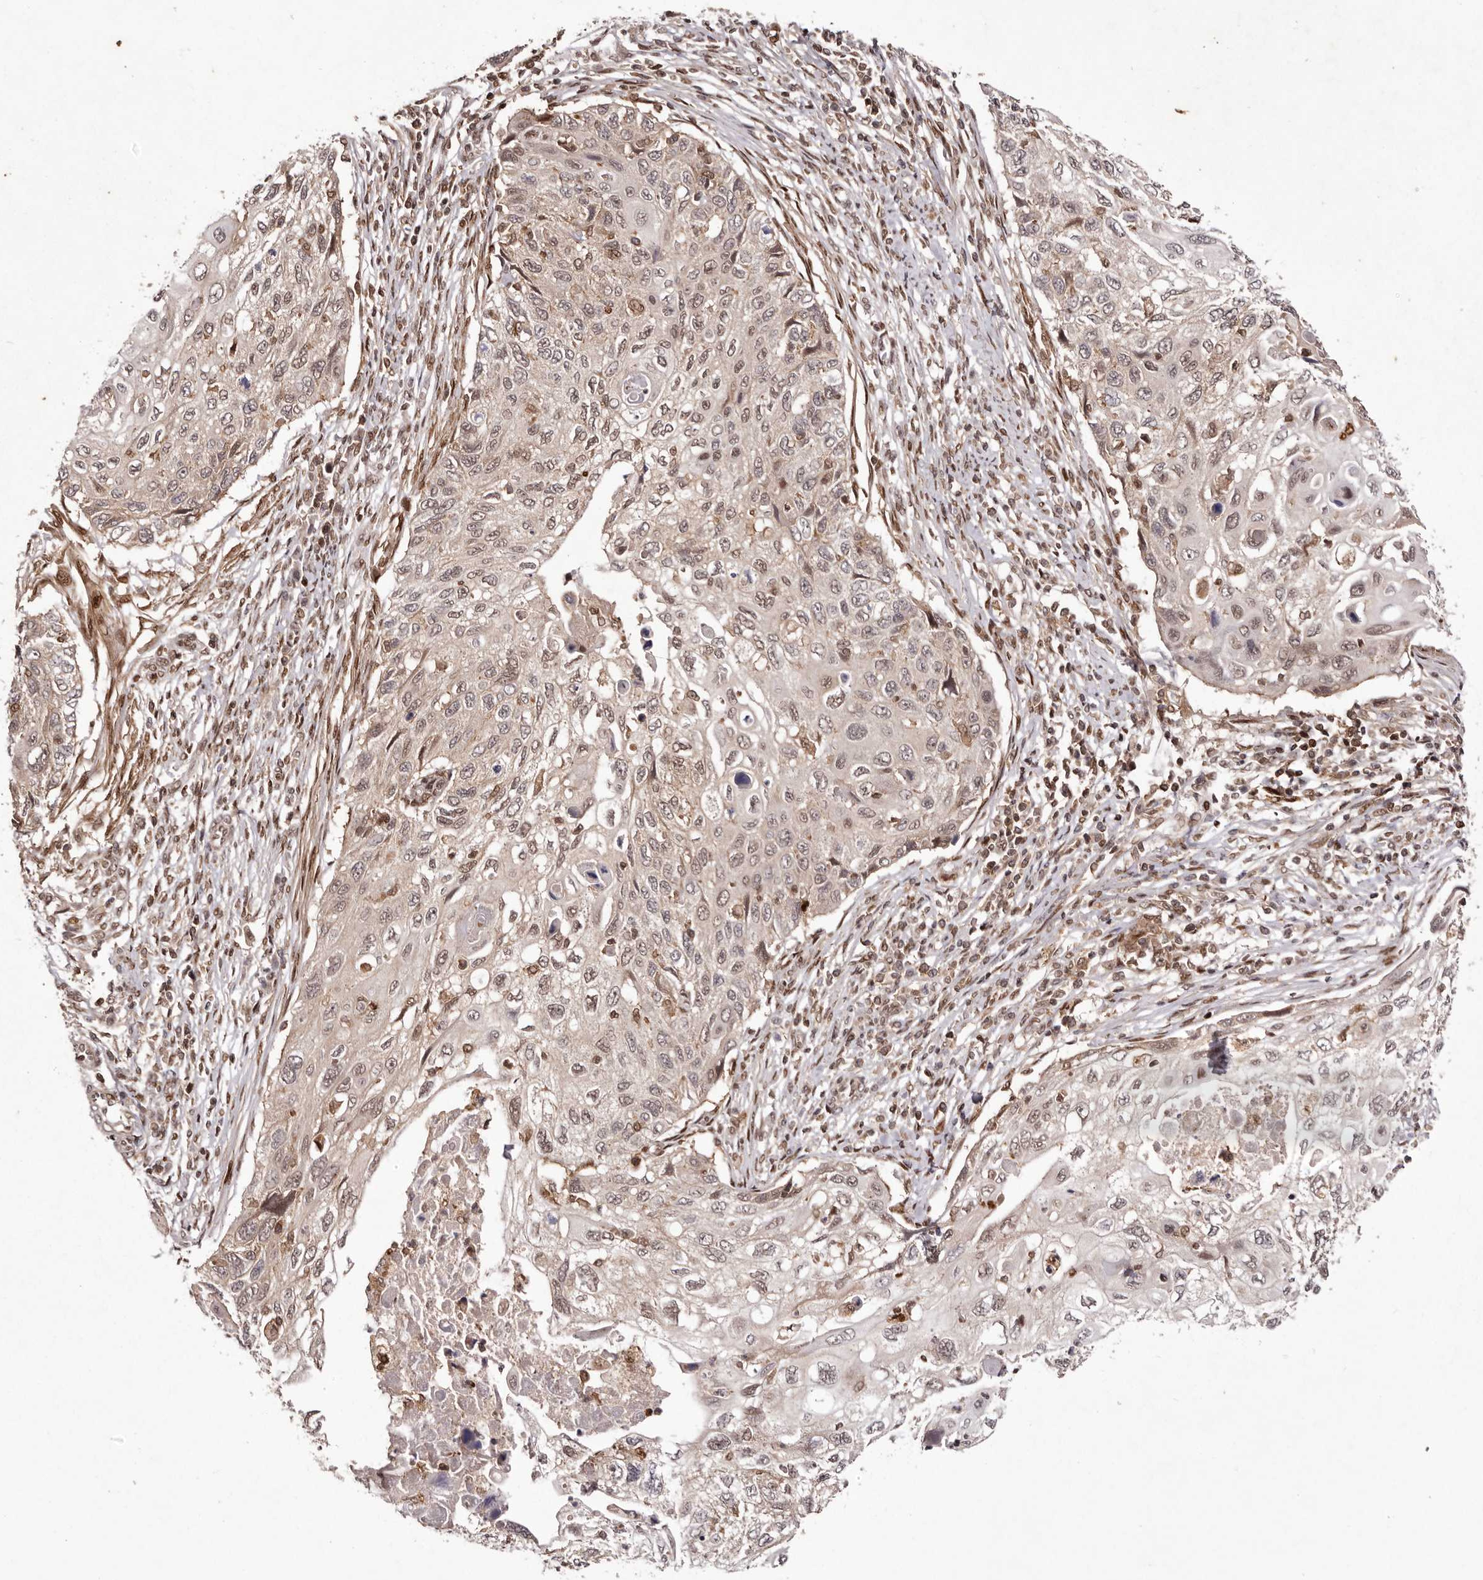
{"staining": {"intensity": "weak", "quantity": "25%-75%", "location": "cytoplasmic/membranous,nuclear"}, "tissue": "cervical cancer", "cell_type": "Tumor cells", "image_type": "cancer", "snomed": [{"axis": "morphology", "description": "Squamous cell carcinoma, NOS"}, {"axis": "topography", "description": "Cervix"}], "caption": "A photomicrograph showing weak cytoplasmic/membranous and nuclear staining in about 25%-75% of tumor cells in cervical squamous cell carcinoma, as visualized by brown immunohistochemical staining.", "gene": "FBXO5", "patient": {"sex": "female", "age": 70}}